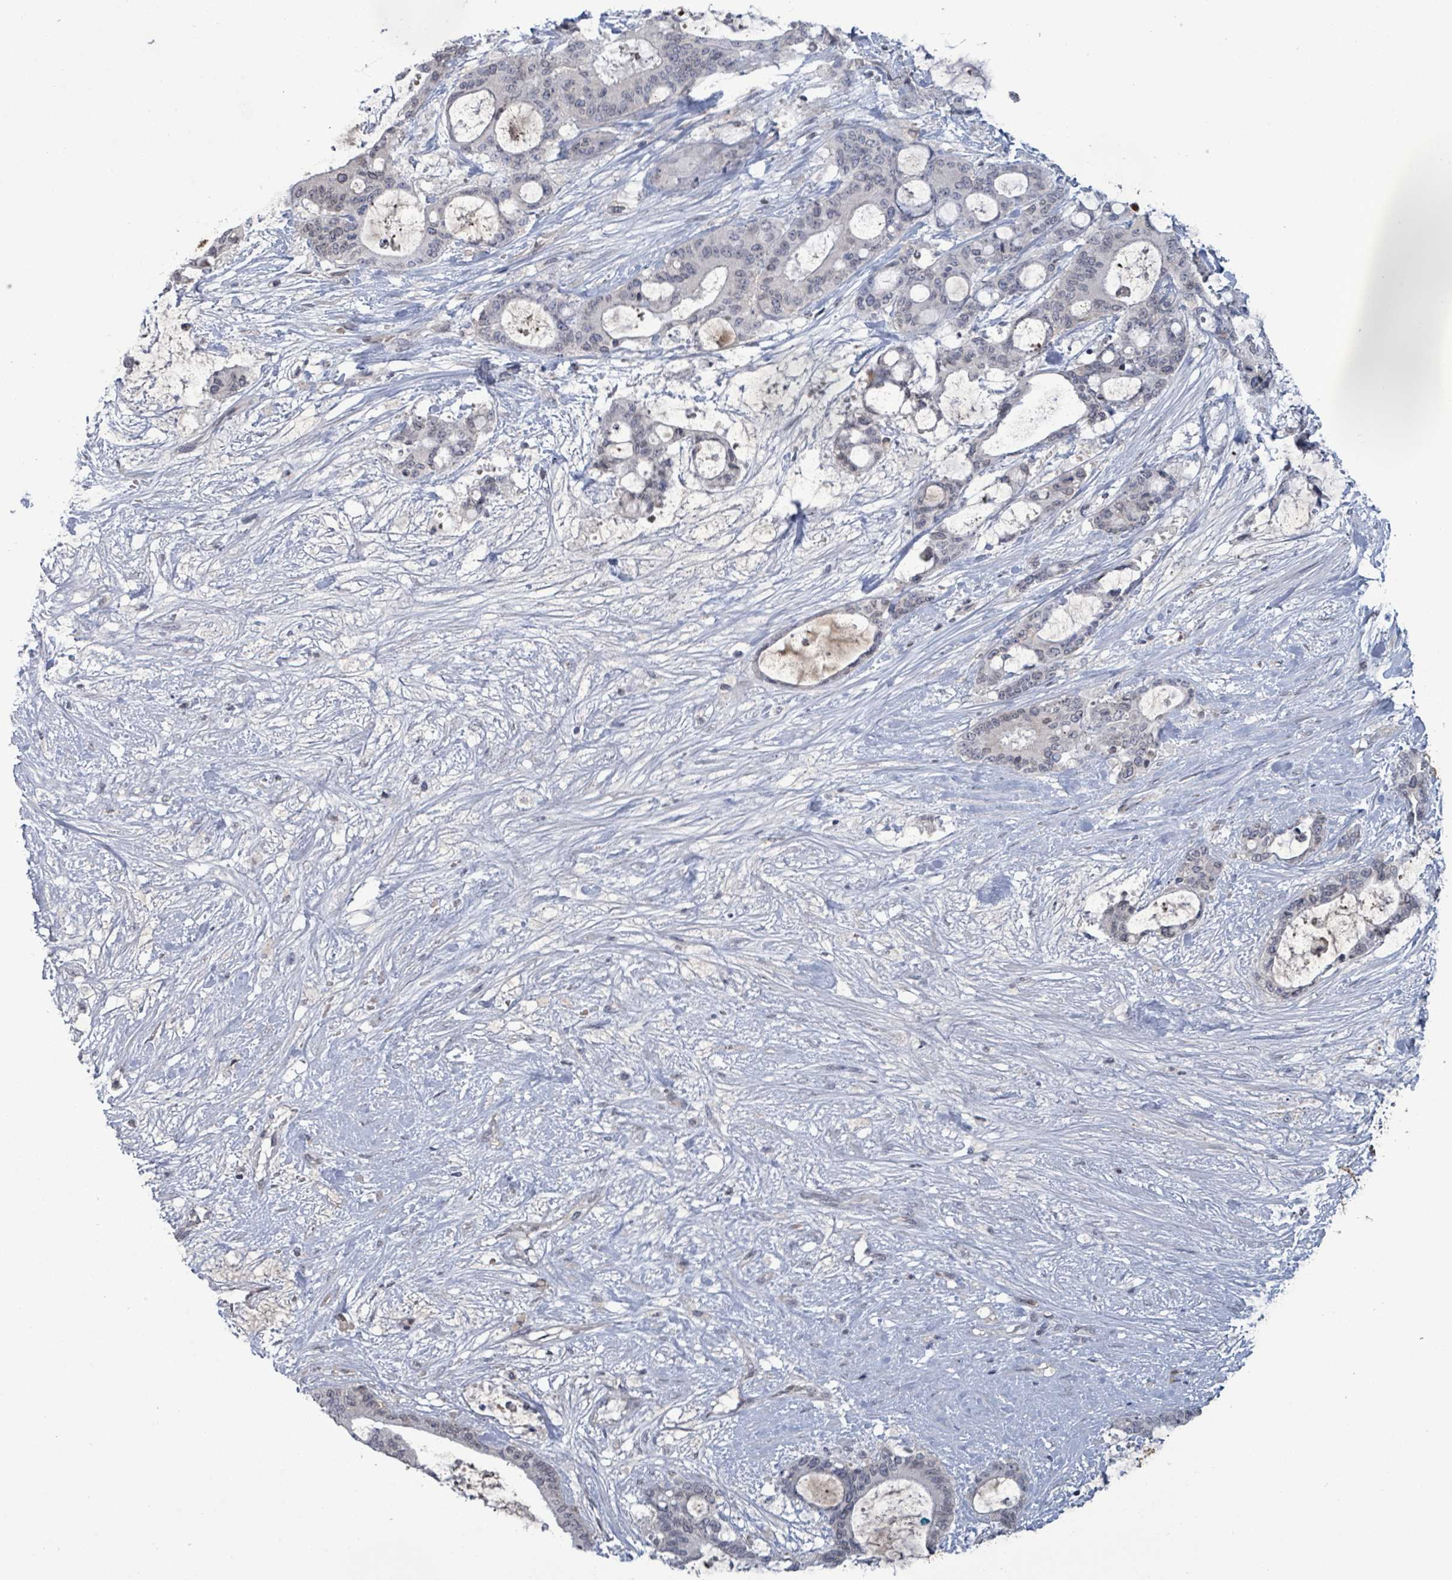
{"staining": {"intensity": "negative", "quantity": "none", "location": "none"}, "tissue": "liver cancer", "cell_type": "Tumor cells", "image_type": "cancer", "snomed": [{"axis": "morphology", "description": "Normal tissue, NOS"}, {"axis": "morphology", "description": "Cholangiocarcinoma"}, {"axis": "topography", "description": "Liver"}, {"axis": "topography", "description": "Peripheral nerve tissue"}], "caption": "Tumor cells are negative for protein expression in human cholangiocarcinoma (liver).", "gene": "GRM8", "patient": {"sex": "female", "age": 73}}